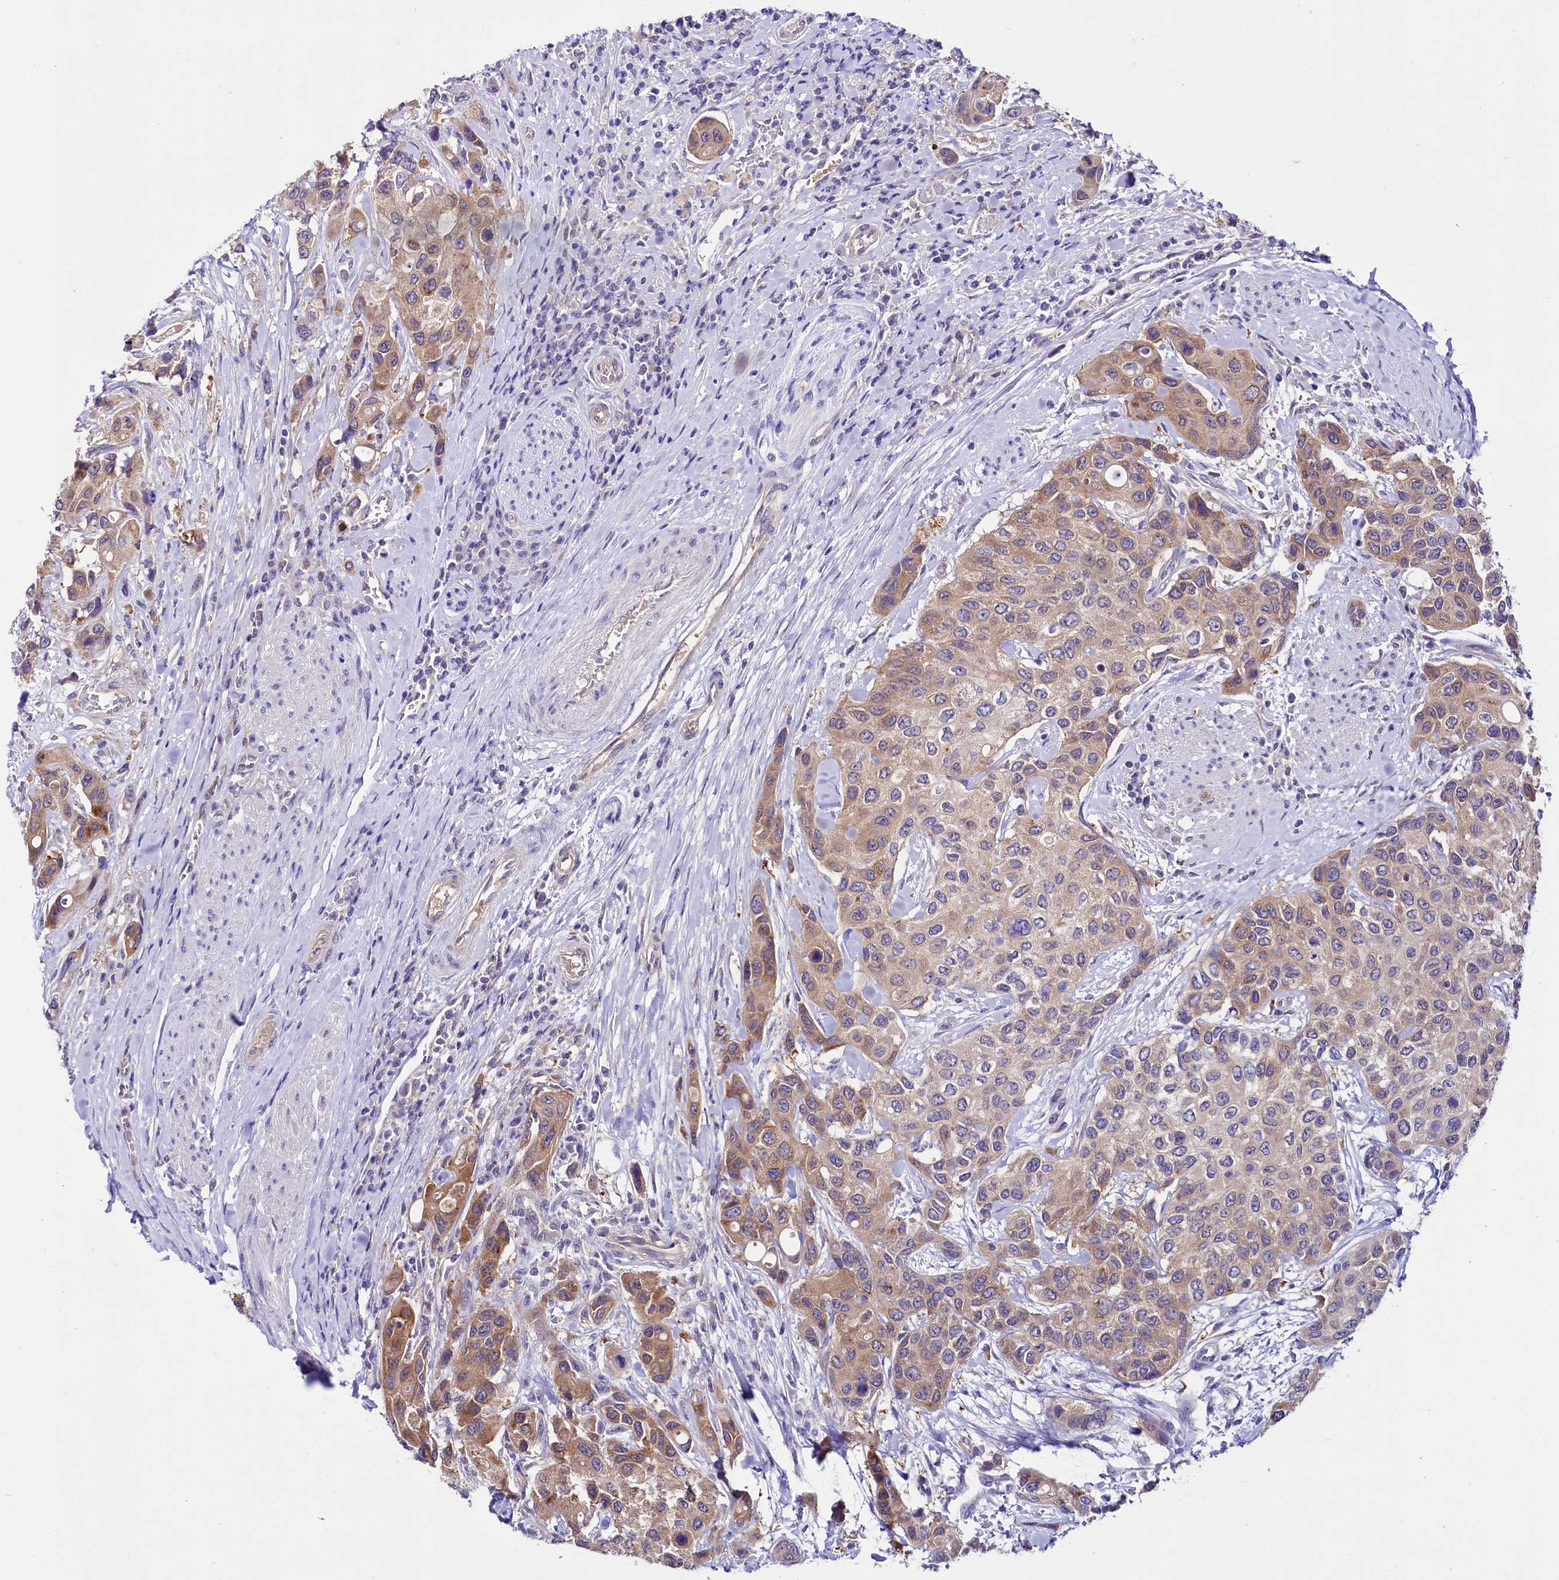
{"staining": {"intensity": "moderate", "quantity": "<25%", "location": "cytoplasmic/membranous"}, "tissue": "urothelial cancer", "cell_type": "Tumor cells", "image_type": "cancer", "snomed": [{"axis": "morphology", "description": "Normal tissue, NOS"}, {"axis": "morphology", "description": "Urothelial carcinoma, High grade"}, {"axis": "topography", "description": "Vascular tissue"}, {"axis": "topography", "description": "Urinary bladder"}], "caption": "Immunohistochemical staining of urothelial cancer exhibits moderate cytoplasmic/membranous protein positivity in approximately <25% of tumor cells.", "gene": "ABHD5", "patient": {"sex": "female", "age": 56}}